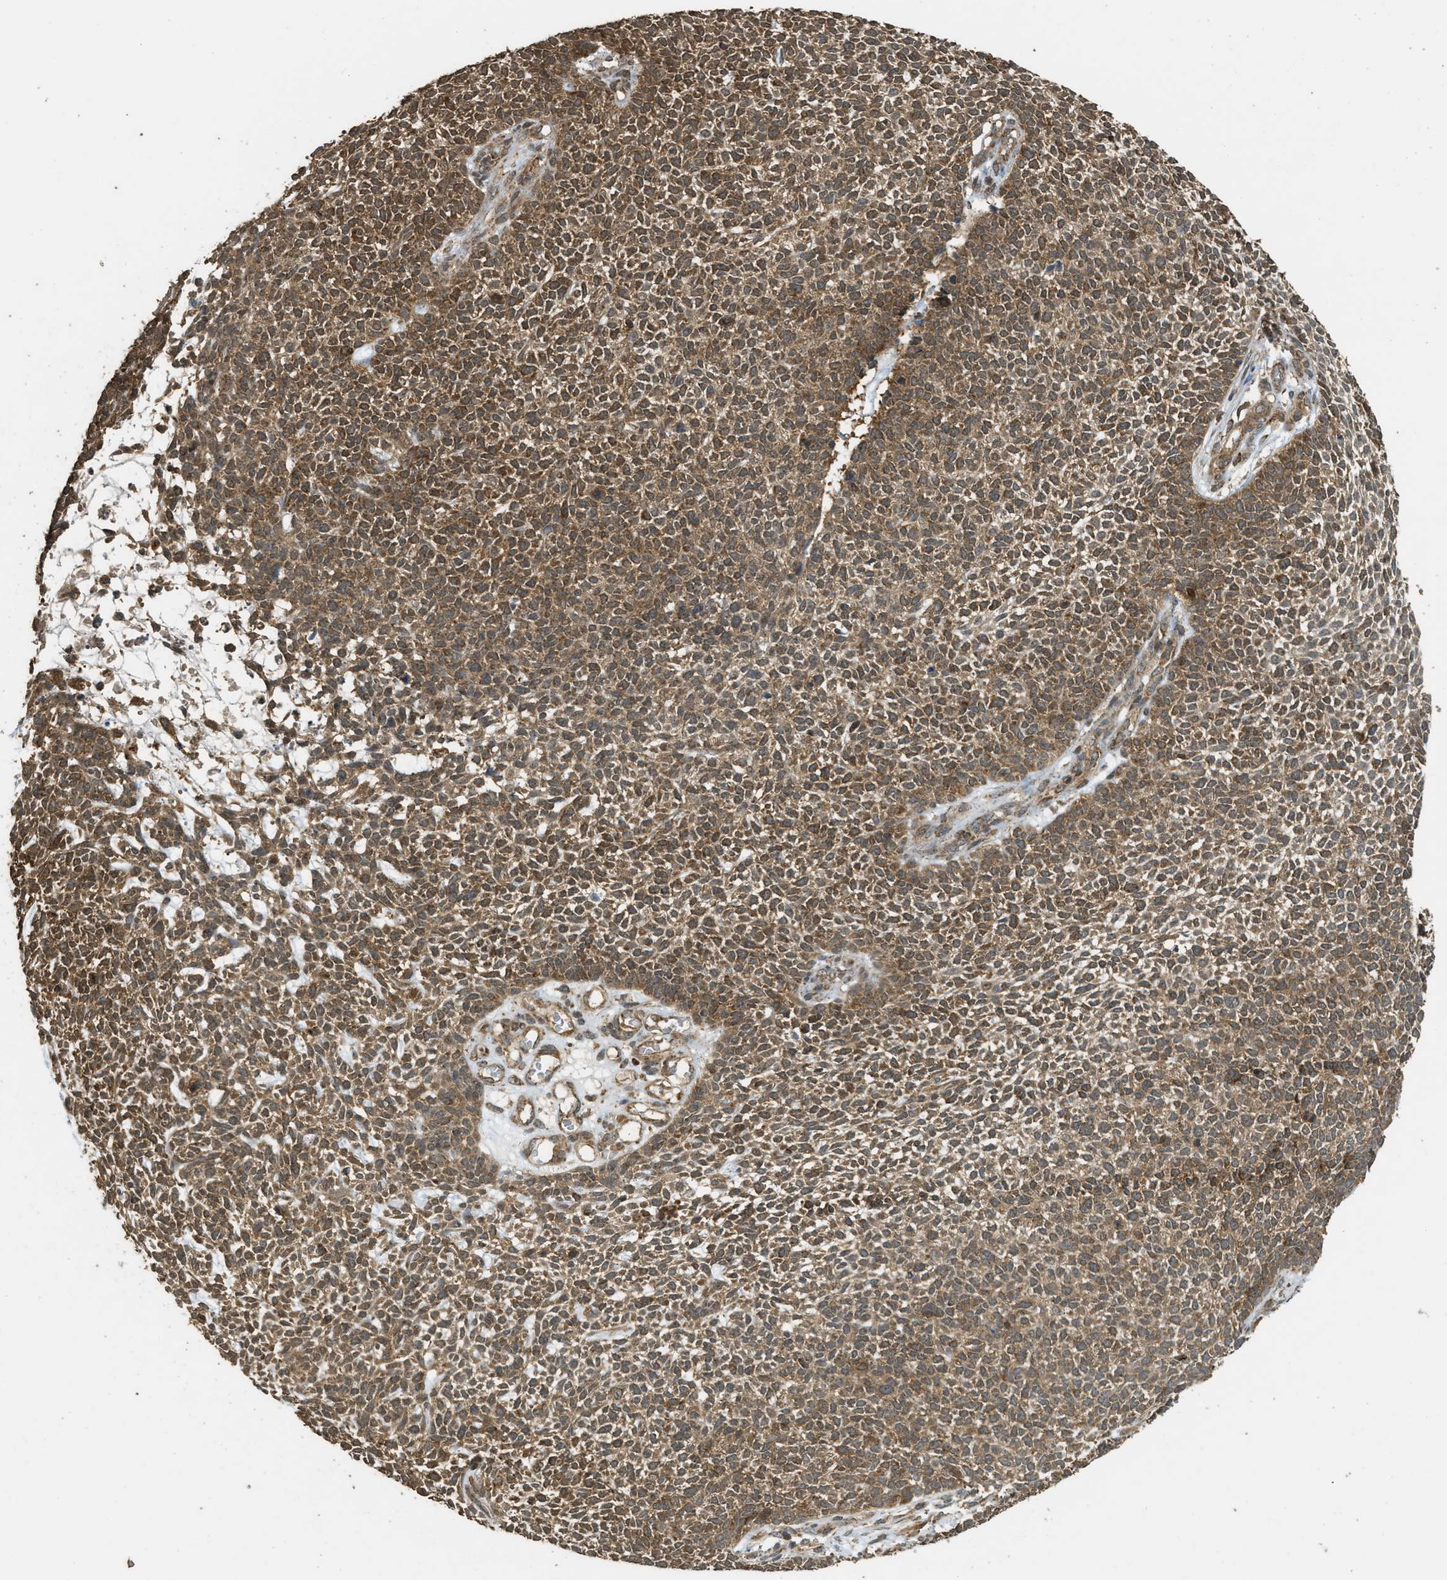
{"staining": {"intensity": "moderate", "quantity": ">75%", "location": "cytoplasmic/membranous"}, "tissue": "skin cancer", "cell_type": "Tumor cells", "image_type": "cancer", "snomed": [{"axis": "morphology", "description": "Basal cell carcinoma"}, {"axis": "topography", "description": "Skin"}], "caption": "The image reveals staining of skin cancer (basal cell carcinoma), revealing moderate cytoplasmic/membranous protein staining (brown color) within tumor cells.", "gene": "CTPS1", "patient": {"sex": "female", "age": 84}}